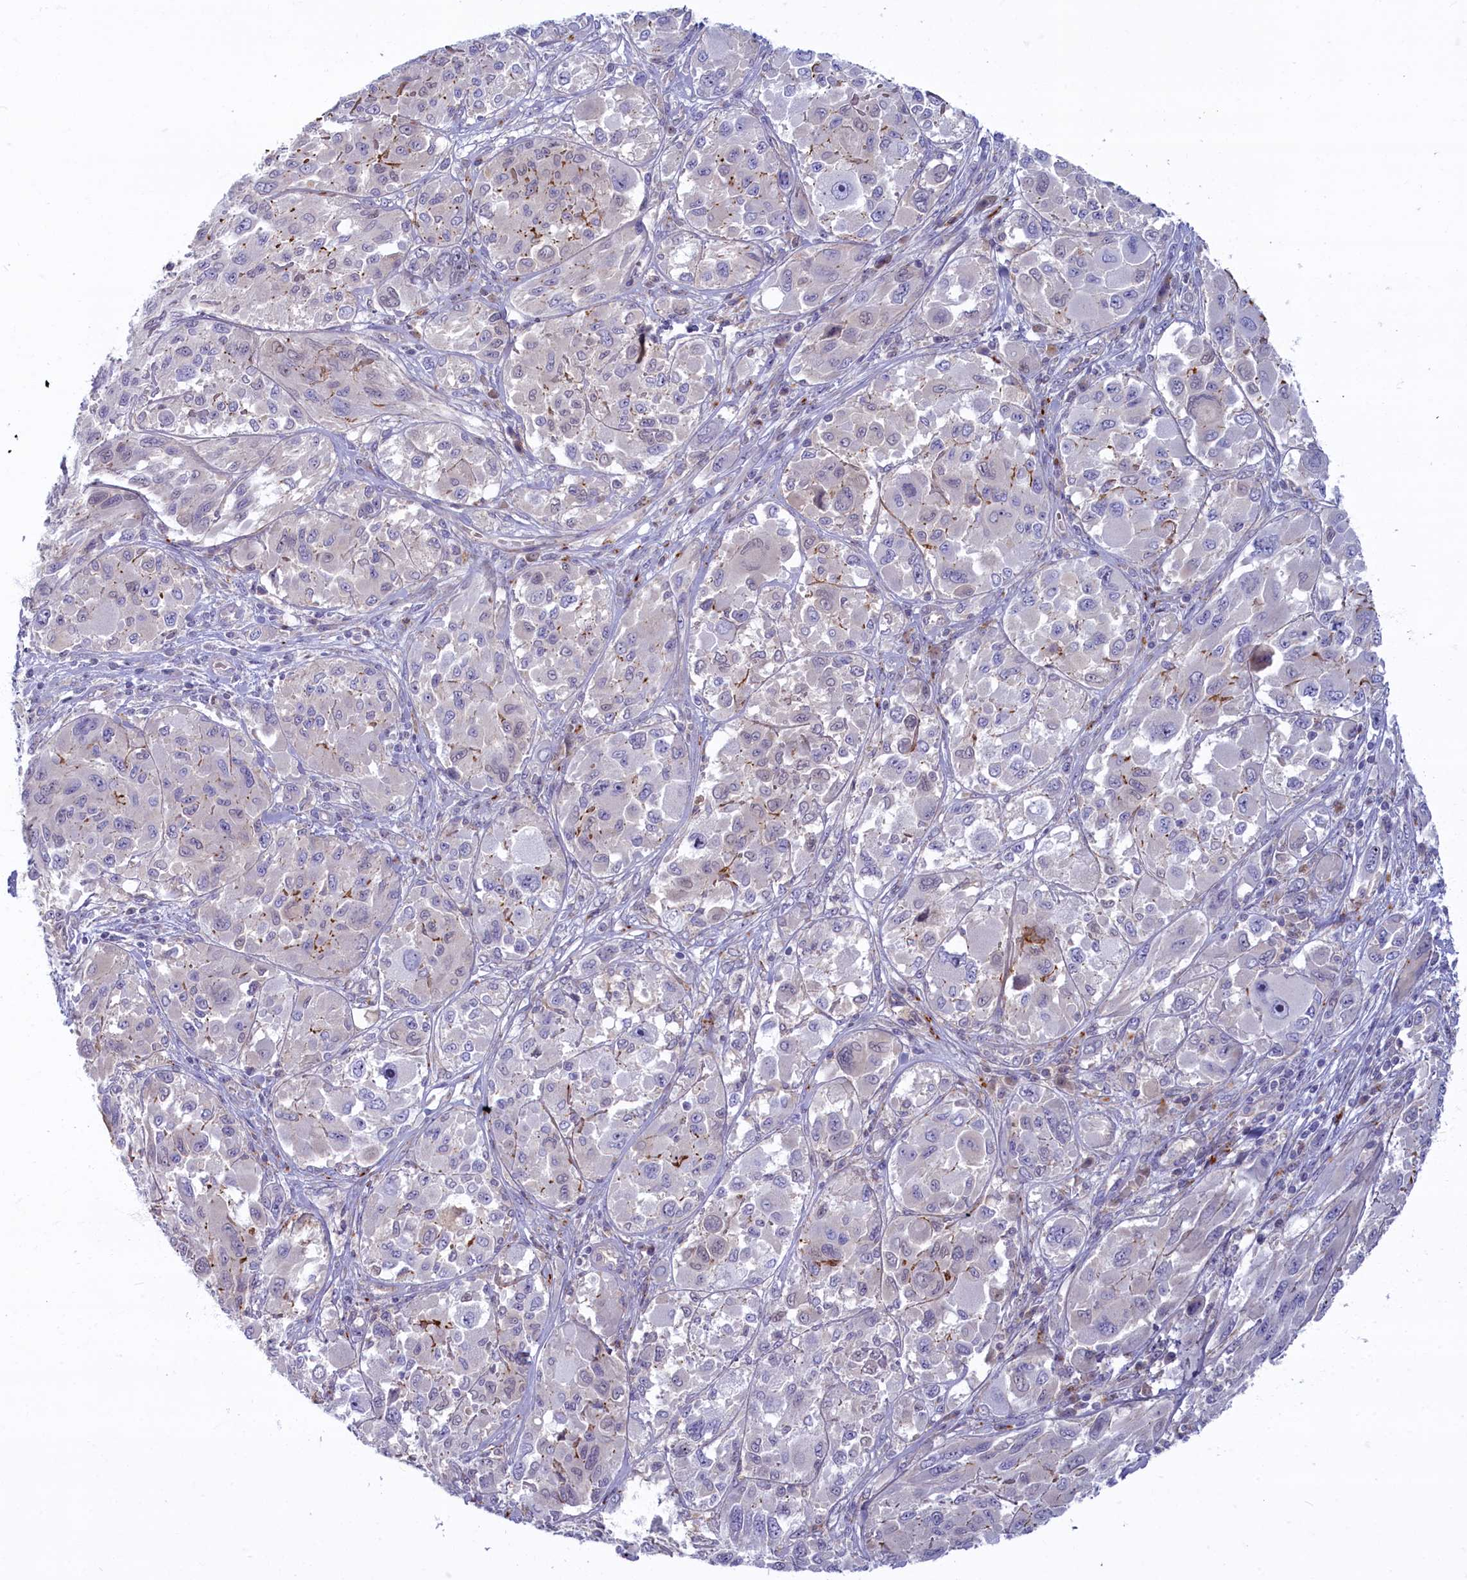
{"staining": {"intensity": "negative", "quantity": "none", "location": "none"}, "tissue": "melanoma", "cell_type": "Tumor cells", "image_type": "cancer", "snomed": [{"axis": "morphology", "description": "Malignant melanoma, NOS"}, {"axis": "topography", "description": "Skin"}], "caption": "Immunohistochemical staining of human melanoma reveals no significant expression in tumor cells.", "gene": "FCSK", "patient": {"sex": "female", "age": 91}}